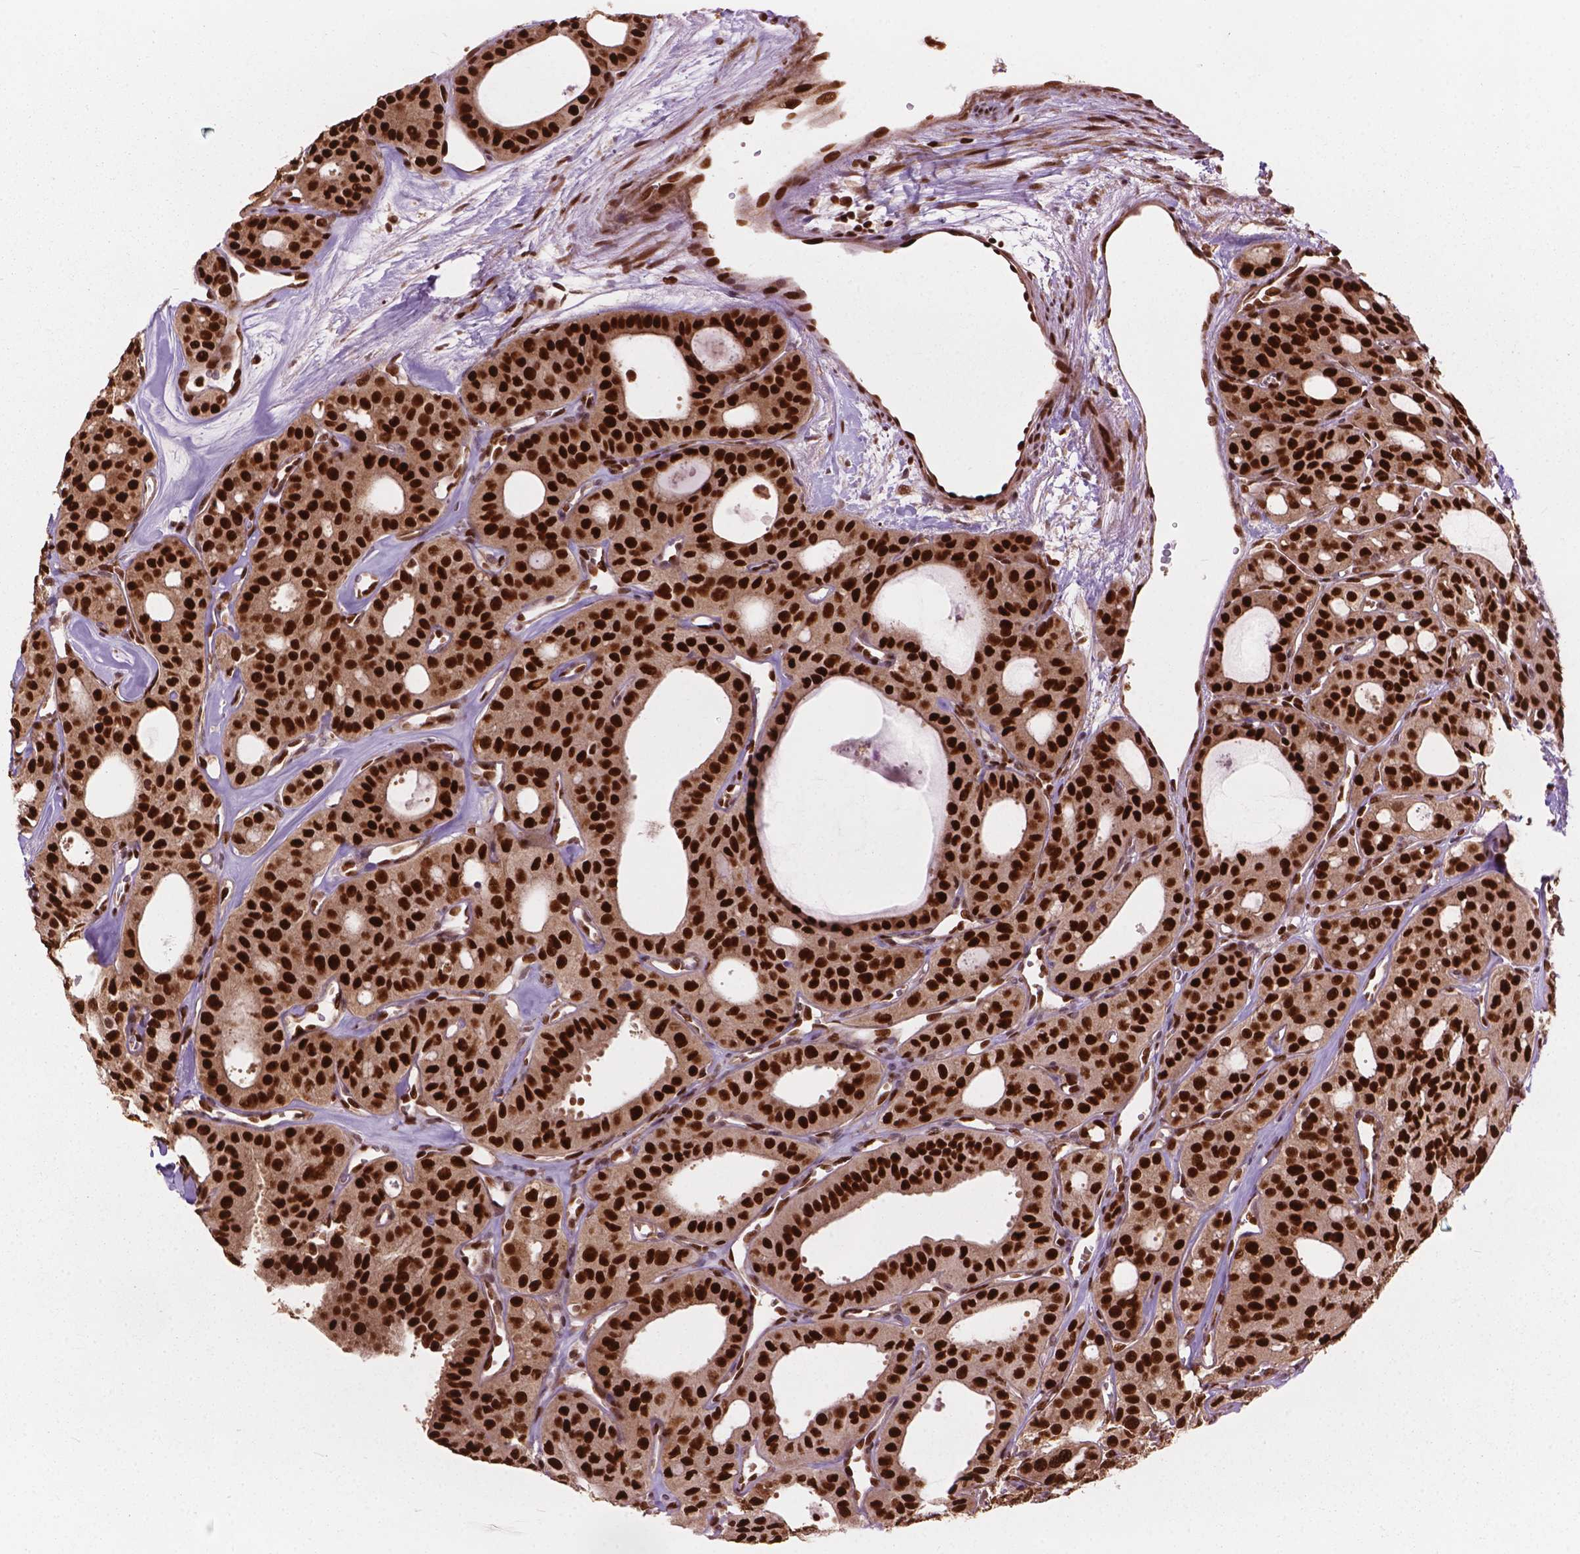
{"staining": {"intensity": "strong", "quantity": ">75%", "location": "nuclear"}, "tissue": "thyroid cancer", "cell_type": "Tumor cells", "image_type": "cancer", "snomed": [{"axis": "morphology", "description": "Follicular adenoma carcinoma, NOS"}, {"axis": "topography", "description": "Thyroid gland"}], "caption": "Tumor cells demonstrate high levels of strong nuclear staining in approximately >75% of cells in human thyroid cancer.", "gene": "ANP32B", "patient": {"sex": "male", "age": 75}}